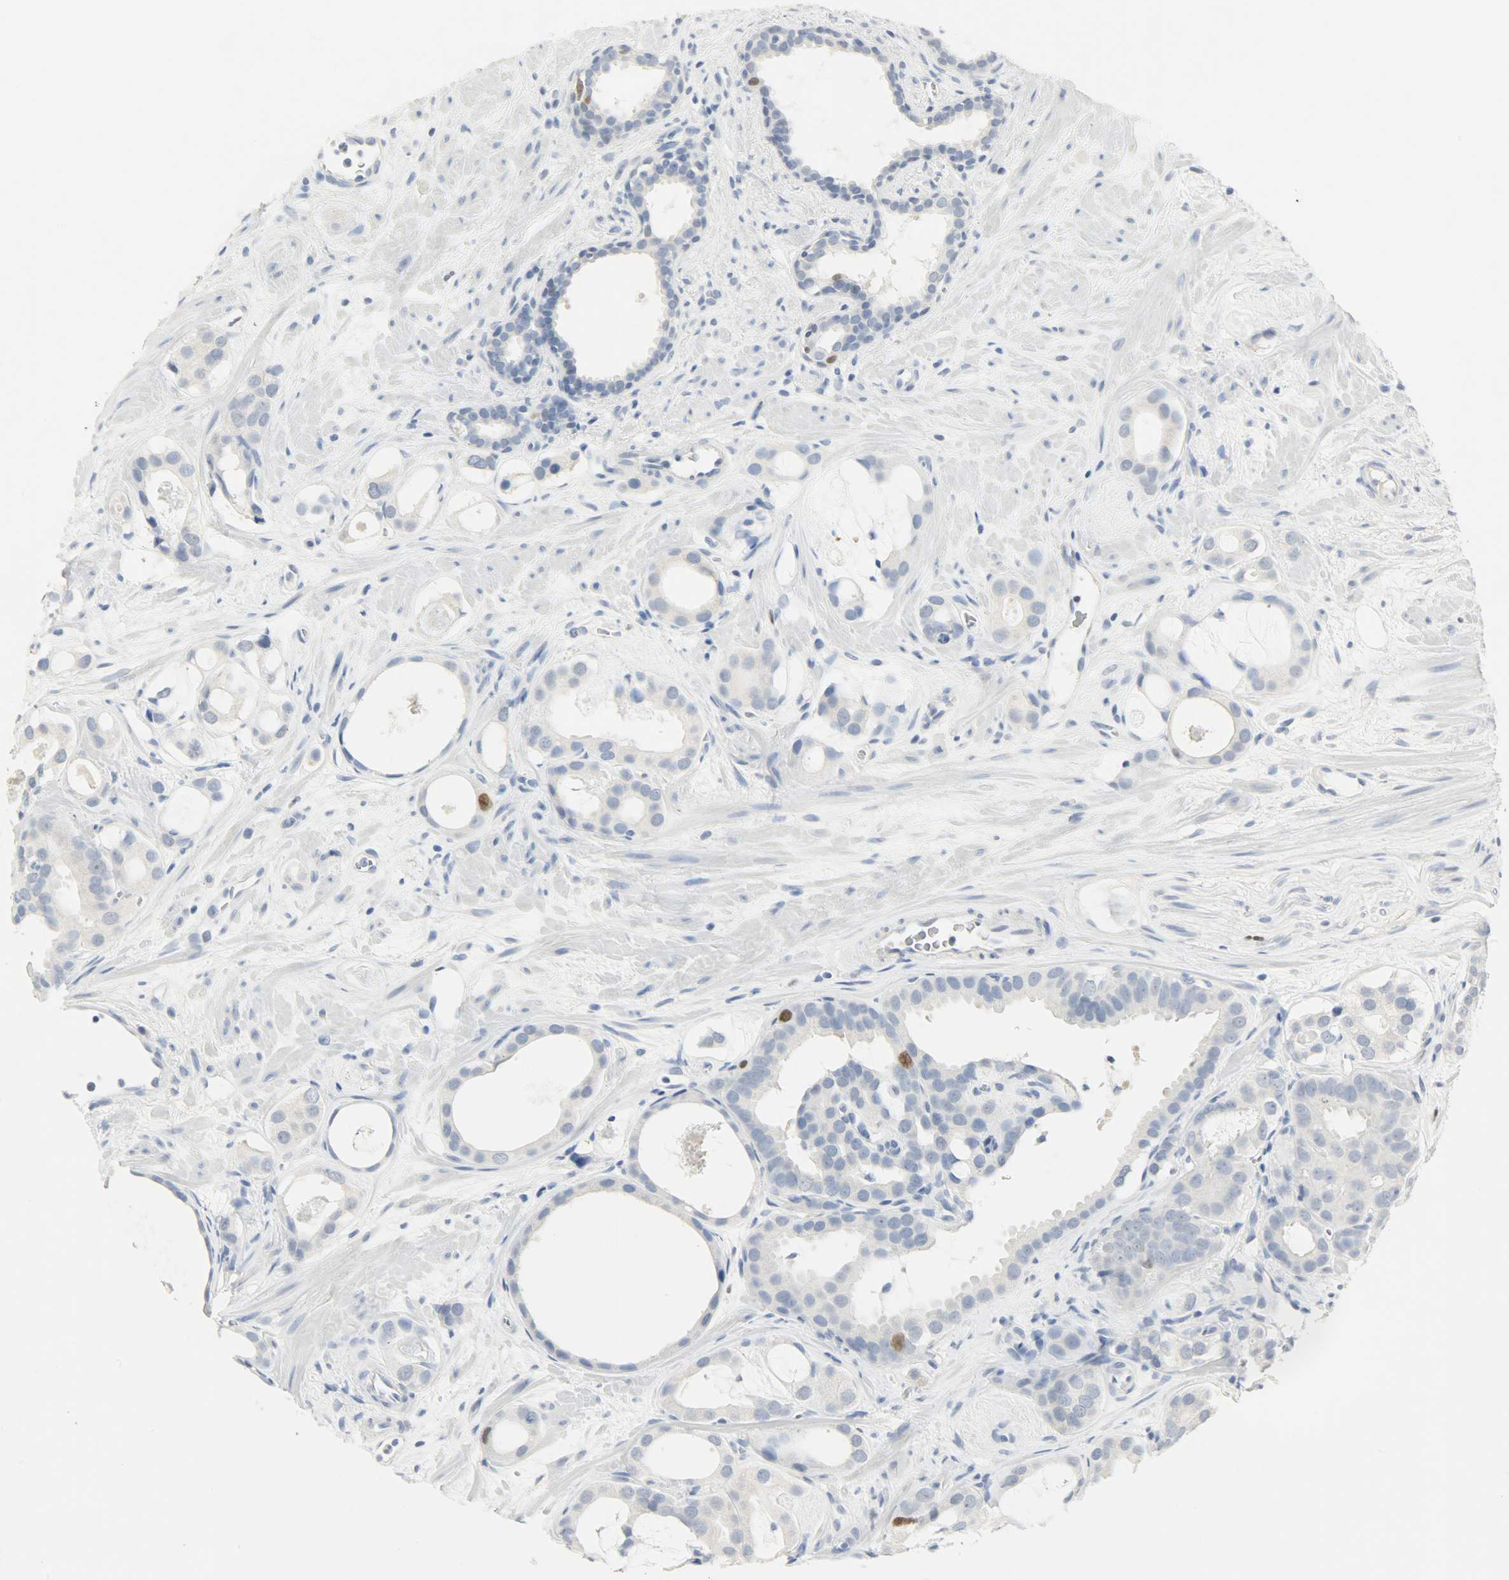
{"staining": {"intensity": "negative", "quantity": "none", "location": "none"}, "tissue": "prostate cancer", "cell_type": "Tumor cells", "image_type": "cancer", "snomed": [{"axis": "morphology", "description": "Adenocarcinoma, Low grade"}, {"axis": "topography", "description": "Prostate"}], "caption": "Image shows no significant protein expression in tumor cells of prostate cancer. (DAB (3,3'-diaminobenzidine) immunohistochemistry, high magnification).", "gene": "HELLS", "patient": {"sex": "male", "age": 57}}